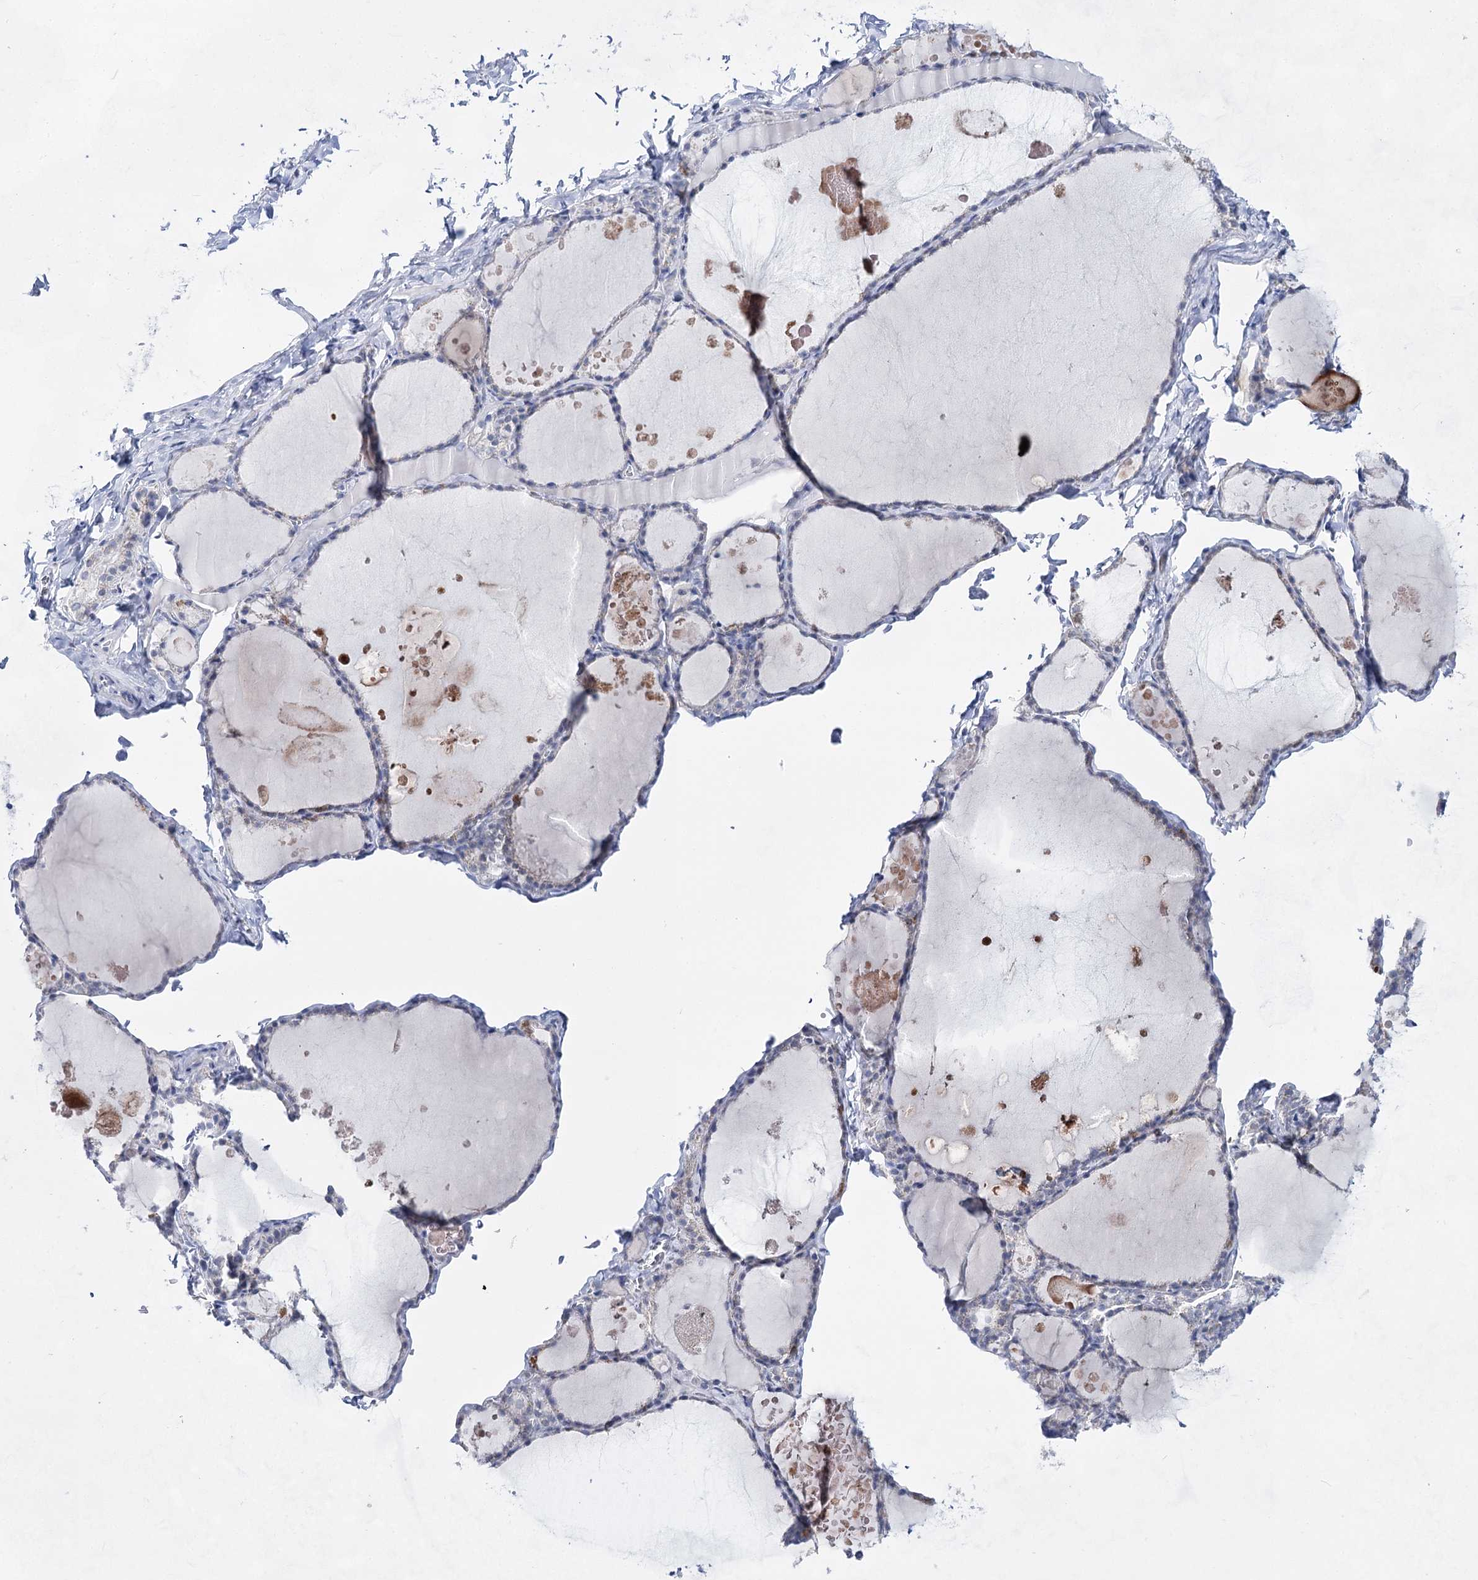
{"staining": {"intensity": "negative", "quantity": "none", "location": "none"}, "tissue": "thyroid gland", "cell_type": "Glandular cells", "image_type": "normal", "snomed": [{"axis": "morphology", "description": "Normal tissue, NOS"}, {"axis": "topography", "description": "Thyroid gland"}], "caption": "Immunohistochemistry image of unremarkable thyroid gland: human thyroid gland stained with DAB (3,3'-diaminobenzidine) displays no significant protein staining in glandular cells.", "gene": "BPHL", "patient": {"sex": "male", "age": 56}}